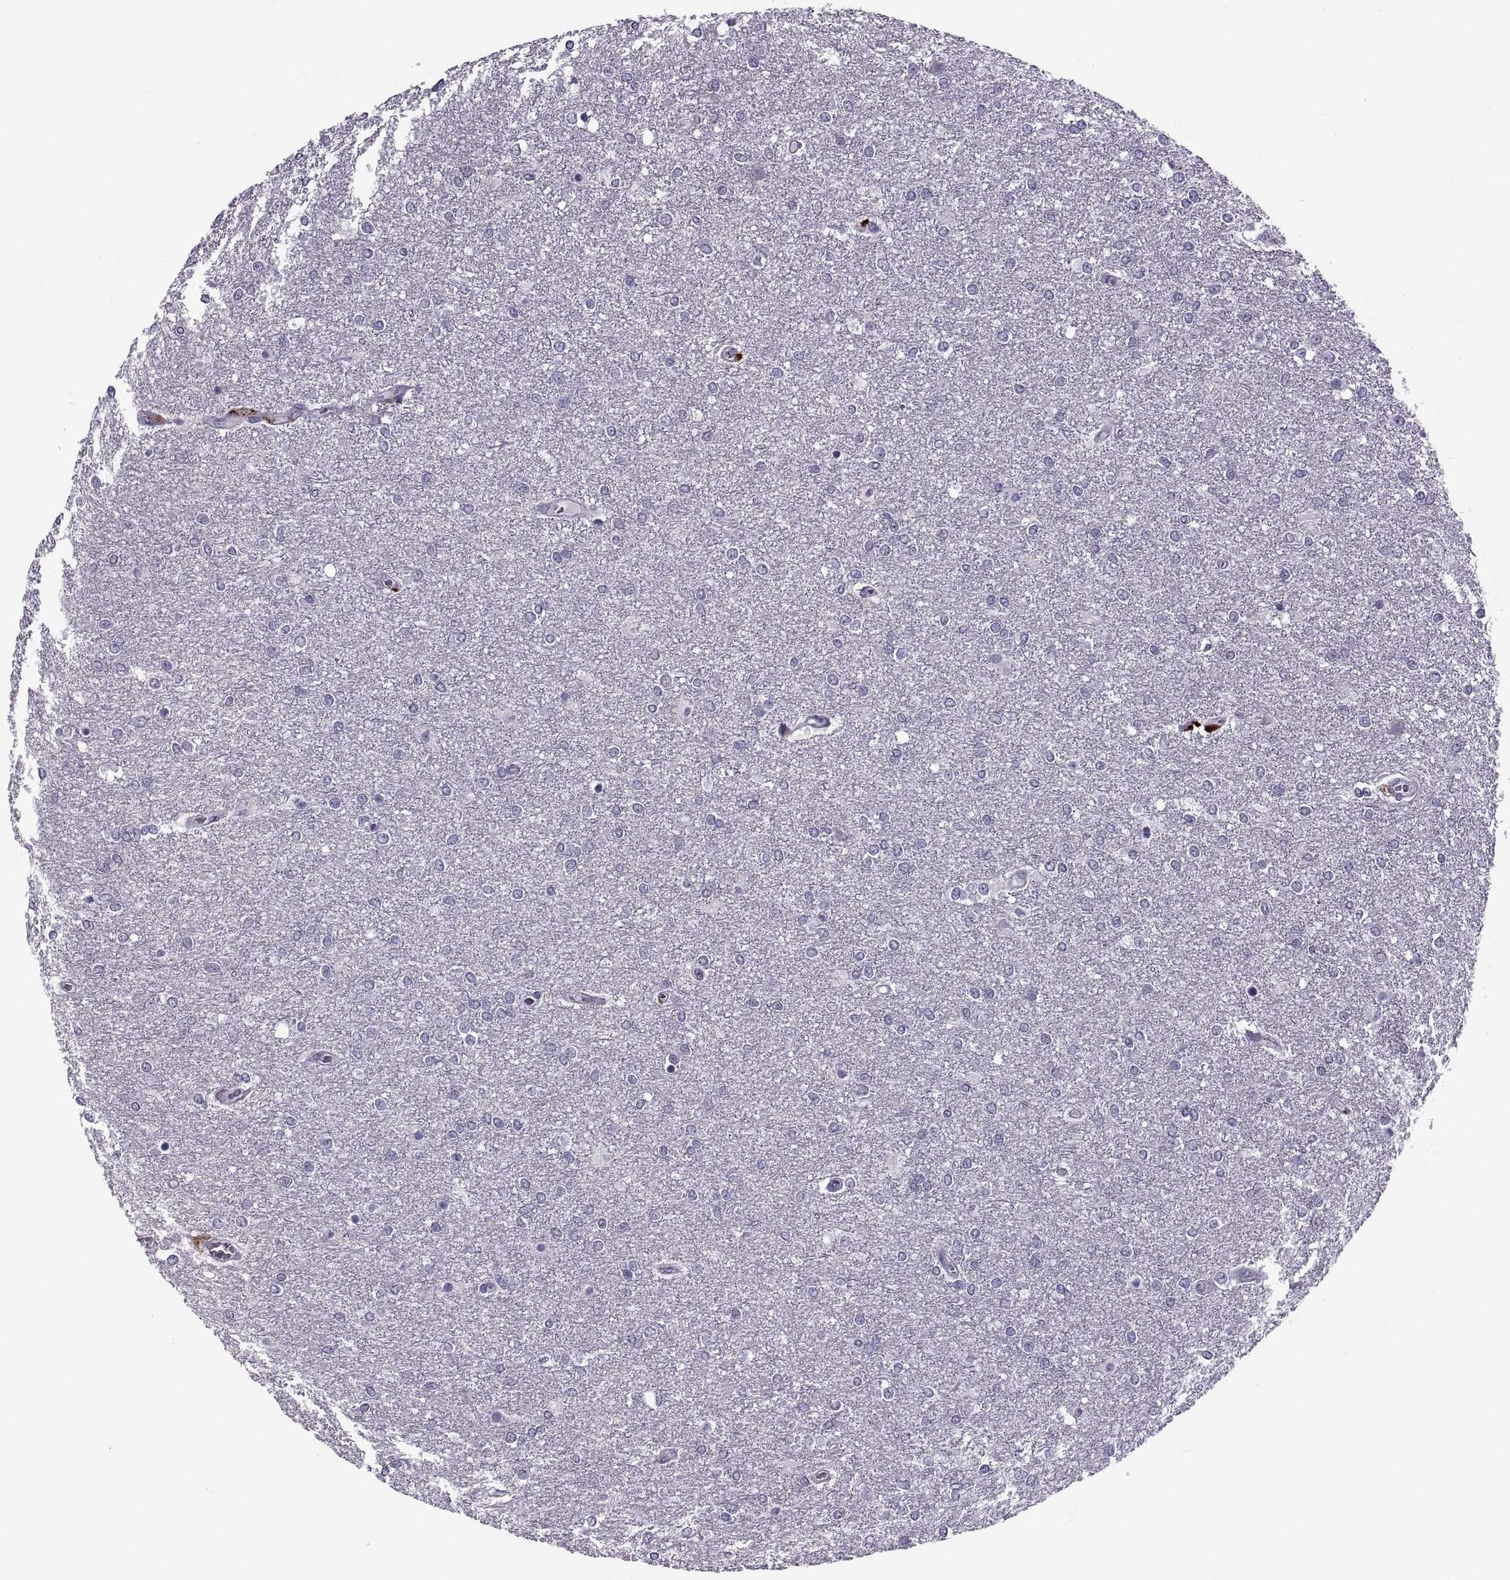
{"staining": {"intensity": "negative", "quantity": "none", "location": "none"}, "tissue": "glioma", "cell_type": "Tumor cells", "image_type": "cancer", "snomed": [{"axis": "morphology", "description": "Glioma, malignant, High grade"}, {"axis": "topography", "description": "Brain"}], "caption": "High-grade glioma (malignant) was stained to show a protein in brown. There is no significant positivity in tumor cells.", "gene": "CALCR", "patient": {"sex": "female", "age": 61}}